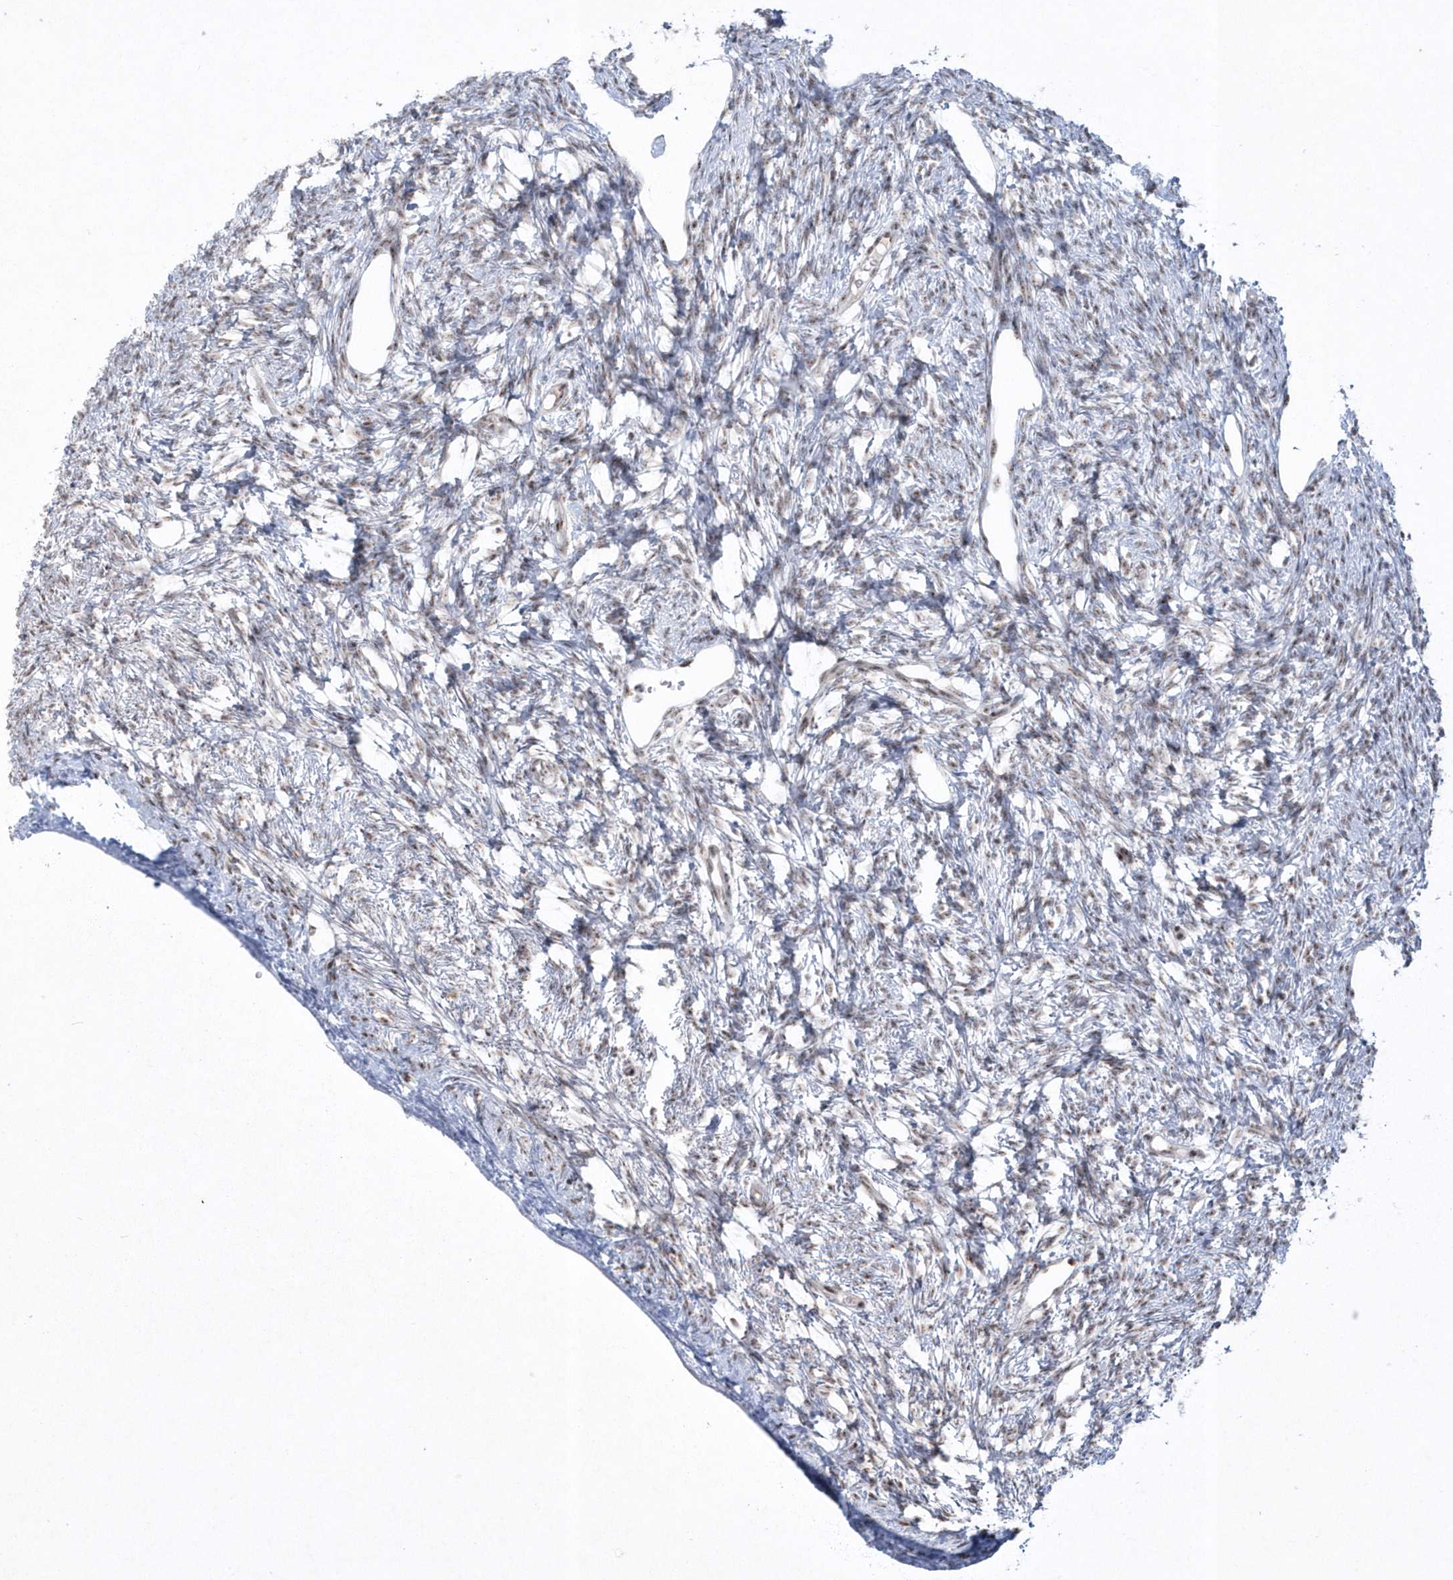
{"staining": {"intensity": "moderate", "quantity": ">75%", "location": "nuclear"}, "tissue": "ovary", "cell_type": "Follicle cells", "image_type": "normal", "snomed": [{"axis": "morphology", "description": "Normal tissue, NOS"}, {"axis": "topography", "description": "Ovary"}], "caption": "Protein expression analysis of normal ovary exhibits moderate nuclear positivity in about >75% of follicle cells.", "gene": "KDM6B", "patient": {"sex": "female", "age": 33}}